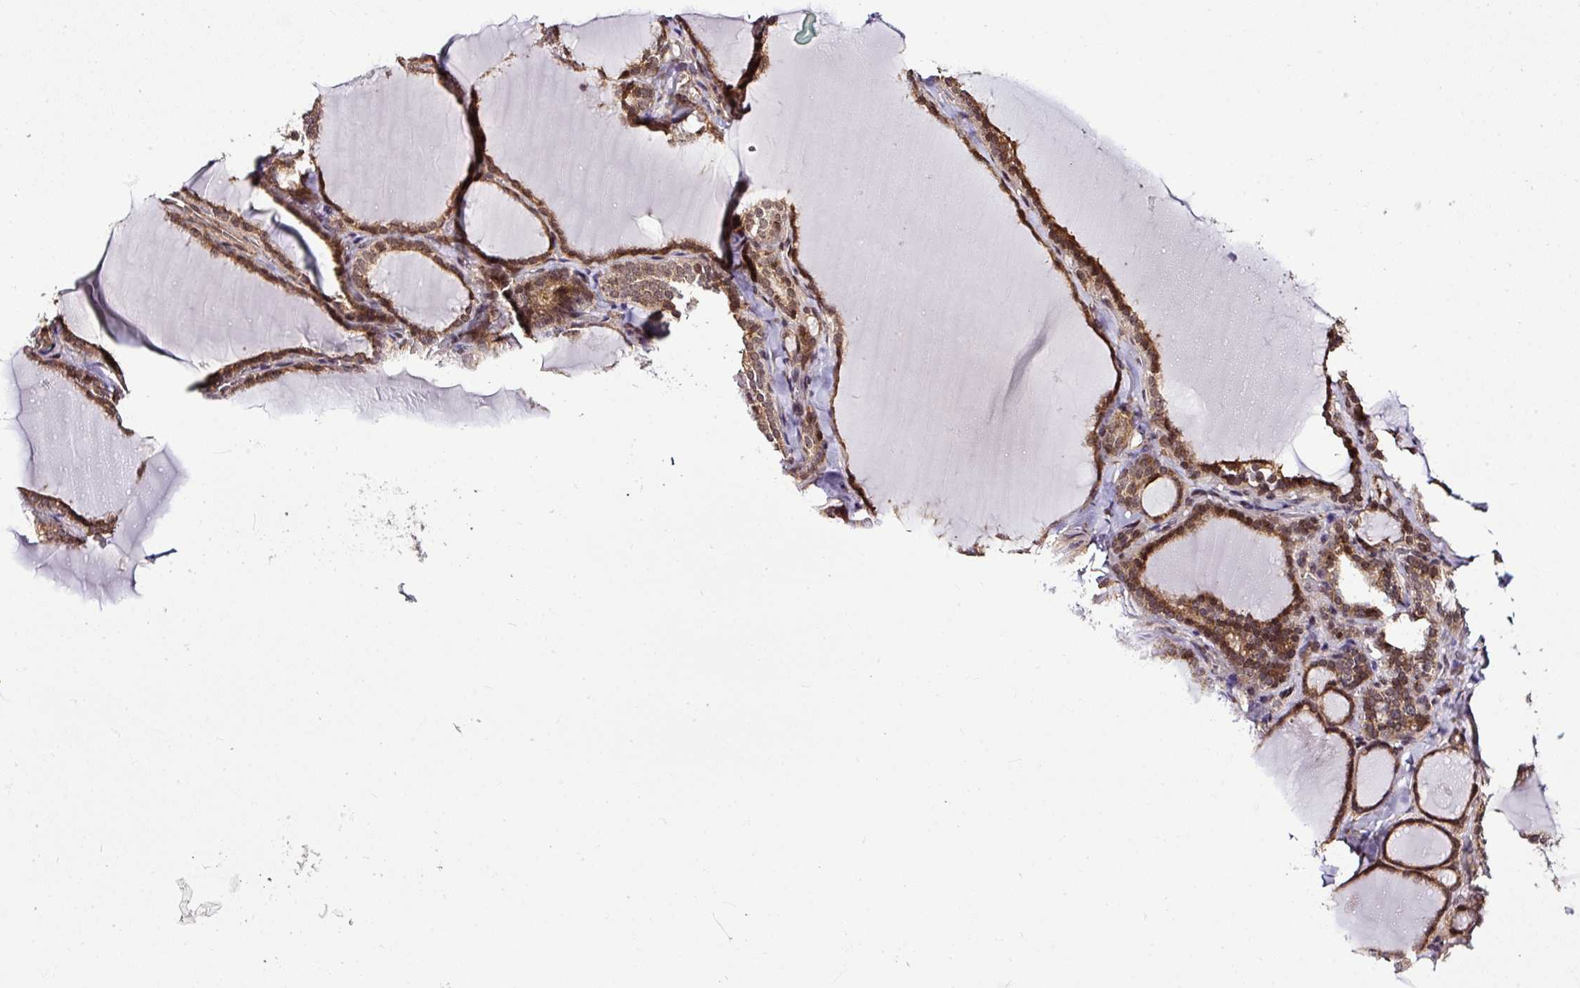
{"staining": {"intensity": "moderate", "quantity": ">75%", "location": "cytoplasmic/membranous,nuclear"}, "tissue": "thyroid gland", "cell_type": "Glandular cells", "image_type": "normal", "snomed": [{"axis": "morphology", "description": "Normal tissue, NOS"}, {"axis": "topography", "description": "Thyroid gland"}], "caption": "IHC photomicrograph of unremarkable thyroid gland: thyroid gland stained using IHC demonstrates medium levels of moderate protein expression localized specifically in the cytoplasmic/membranous,nuclear of glandular cells, appearing as a cytoplasmic/membranous,nuclear brown color.", "gene": "FAM153A", "patient": {"sex": "female", "age": 31}}